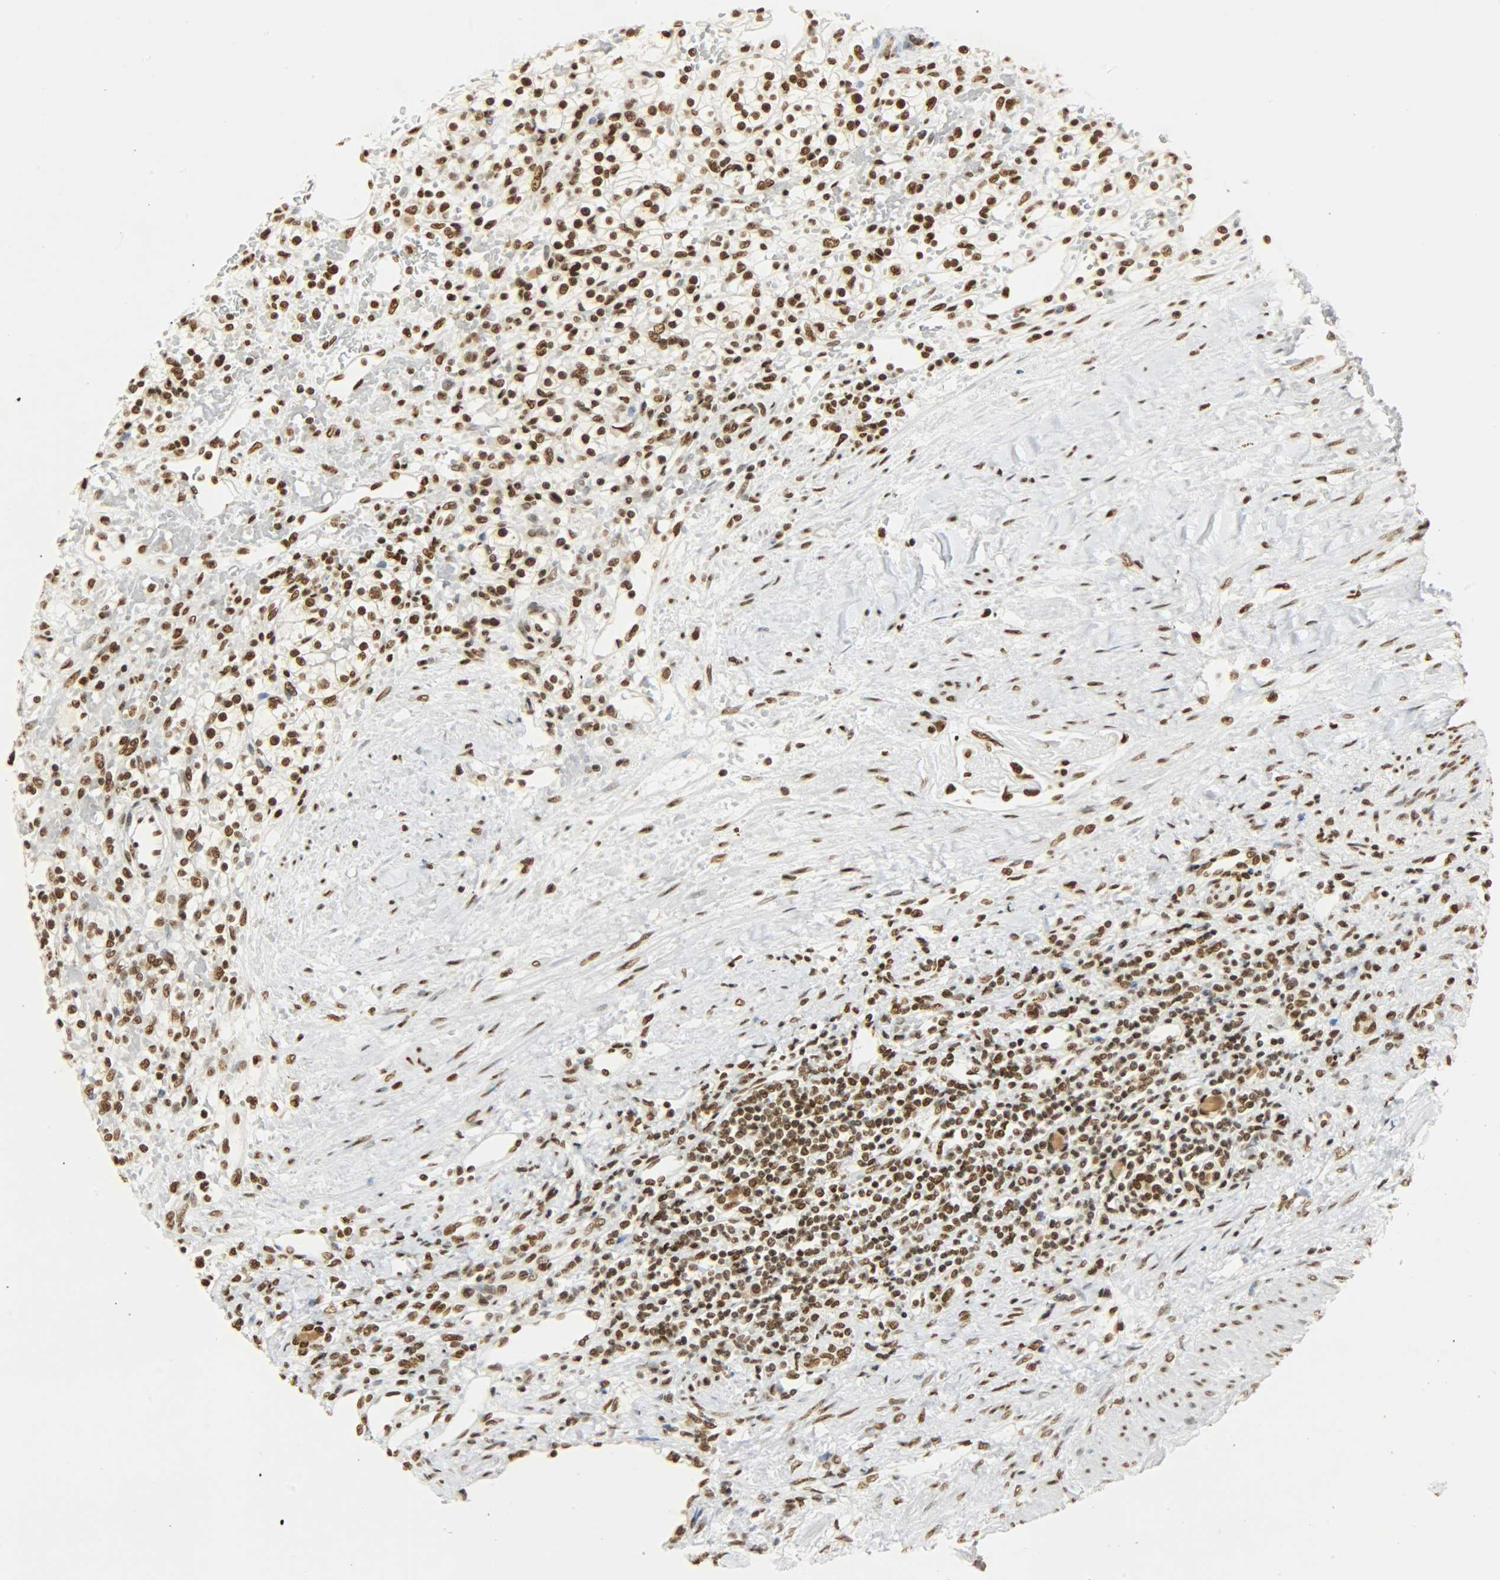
{"staining": {"intensity": "strong", "quantity": ">75%", "location": "nuclear"}, "tissue": "renal cancer", "cell_type": "Tumor cells", "image_type": "cancer", "snomed": [{"axis": "morphology", "description": "Normal tissue, NOS"}, {"axis": "morphology", "description": "Adenocarcinoma, NOS"}, {"axis": "topography", "description": "Kidney"}], "caption": "Renal cancer (adenocarcinoma) stained for a protein shows strong nuclear positivity in tumor cells.", "gene": "KHDRBS1", "patient": {"sex": "female", "age": 55}}